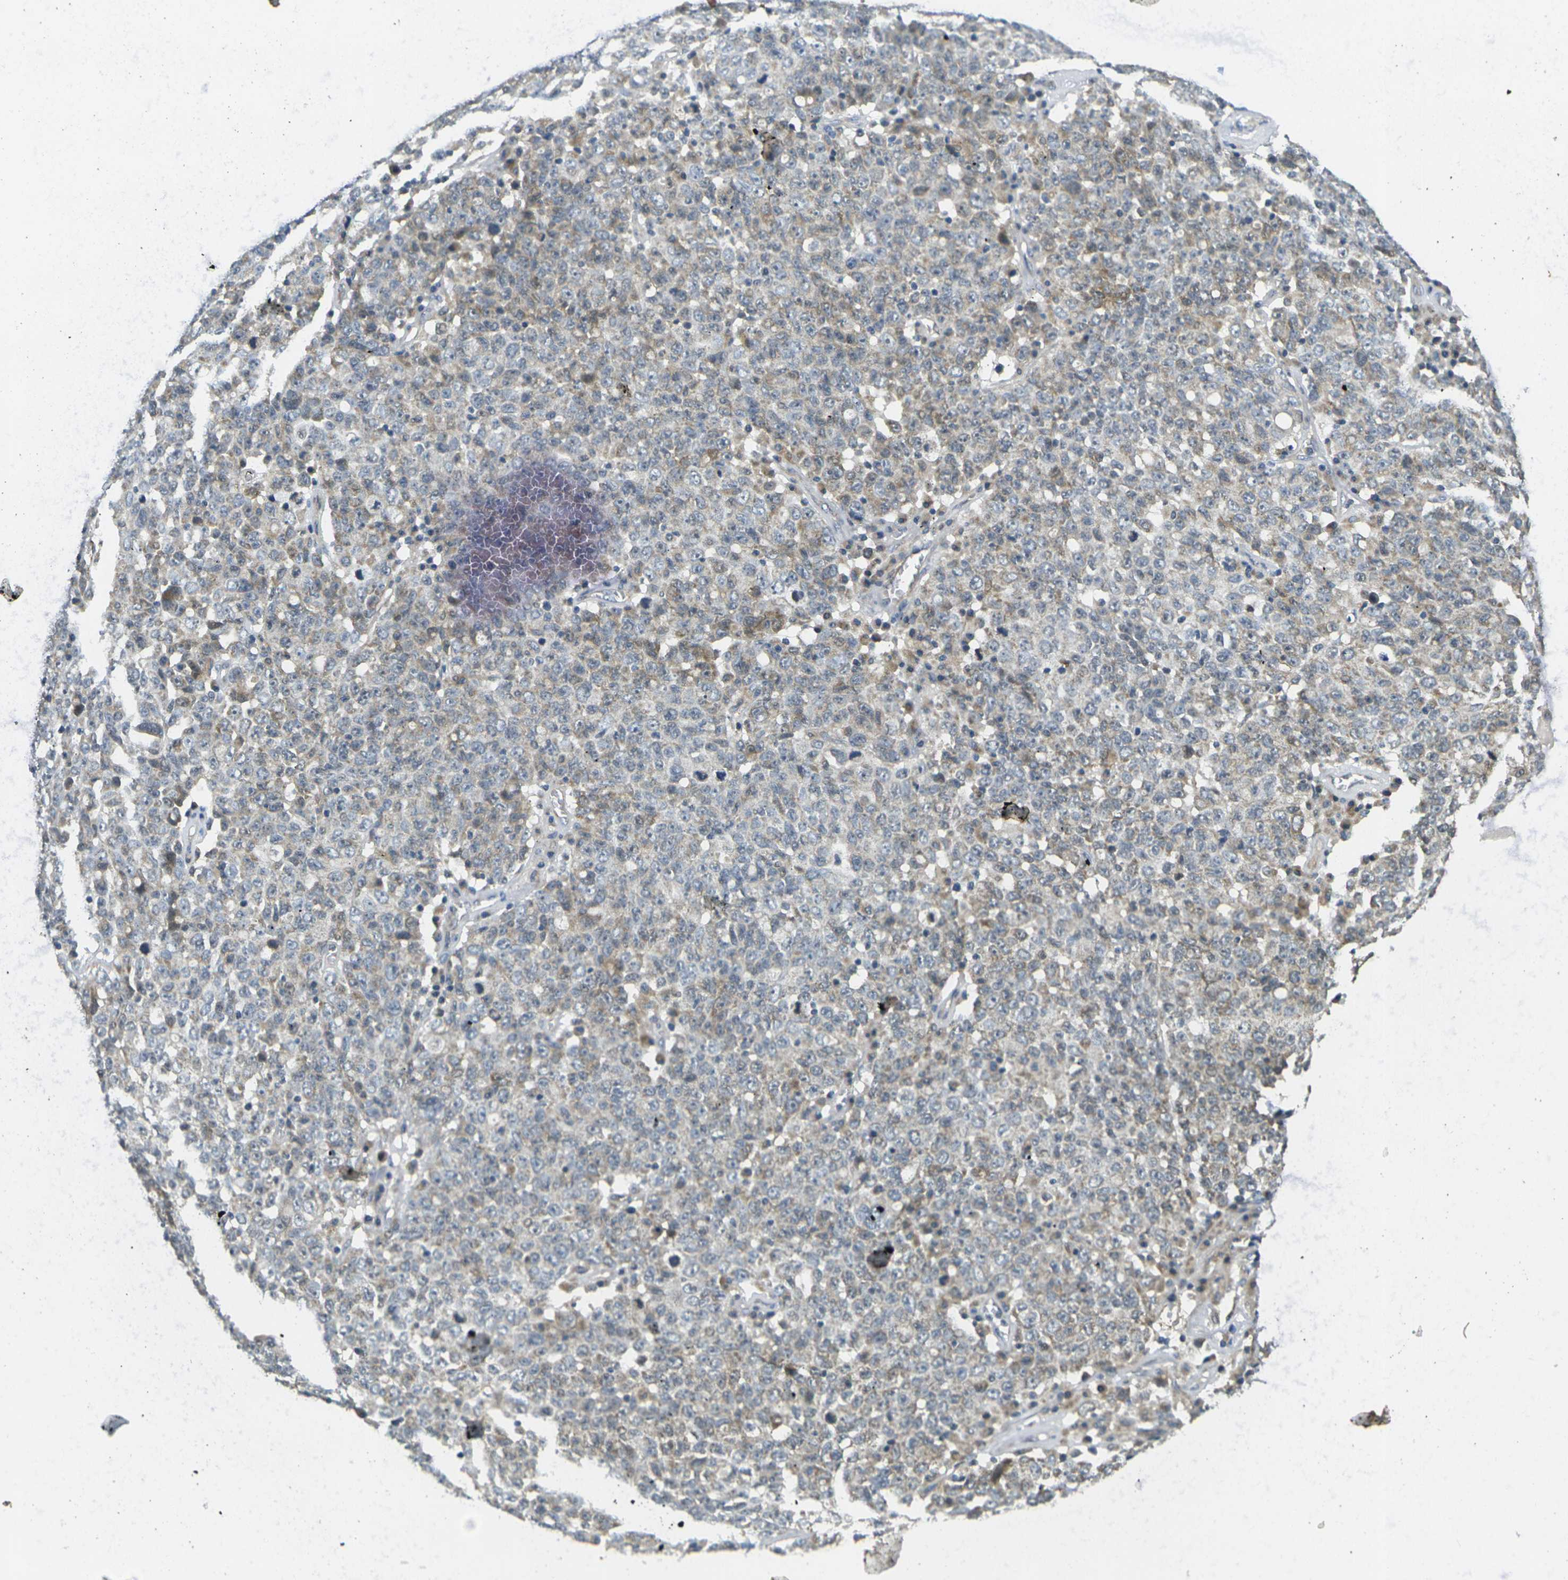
{"staining": {"intensity": "moderate", "quantity": "<25%", "location": "cytoplasmic/membranous"}, "tissue": "ovarian cancer", "cell_type": "Tumor cells", "image_type": "cancer", "snomed": [{"axis": "morphology", "description": "Carcinoma, endometroid"}, {"axis": "topography", "description": "Ovary"}], "caption": "Immunohistochemical staining of human ovarian cancer (endometroid carcinoma) exhibits moderate cytoplasmic/membranous protein staining in approximately <25% of tumor cells.", "gene": "MINAR2", "patient": {"sex": "female", "age": 62}}